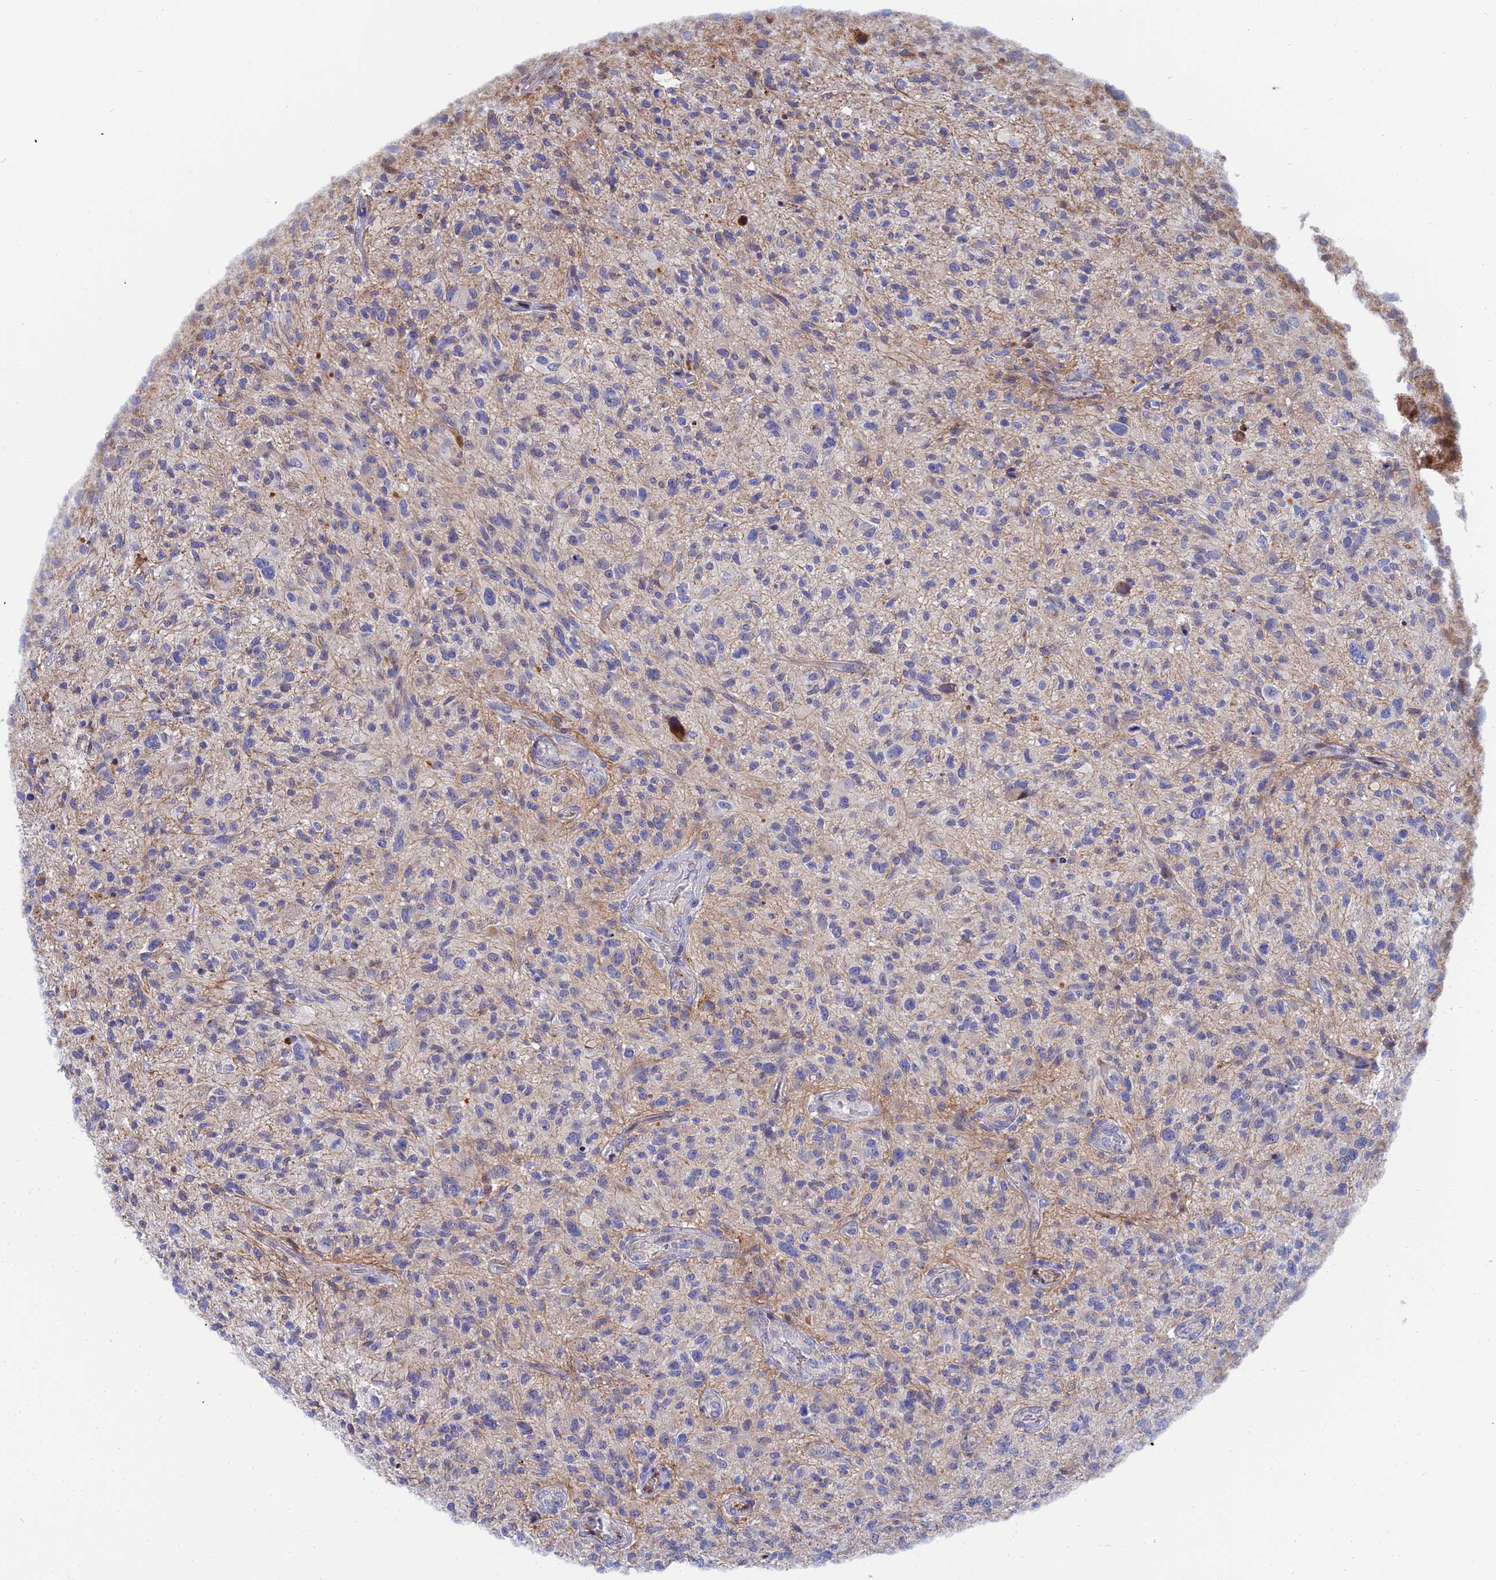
{"staining": {"intensity": "negative", "quantity": "none", "location": "none"}, "tissue": "glioma", "cell_type": "Tumor cells", "image_type": "cancer", "snomed": [{"axis": "morphology", "description": "Glioma, malignant, High grade"}, {"axis": "topography", "description": "Brain"}], "caption": "High power microscopy photomicrograph of an IHC photomicrograph of glioma, revealing no significant positivity in tumor cells. Nuclei are stained in blue.", "gene": "TRIM43B", "patient": {"sex": "male", "age": 47}}